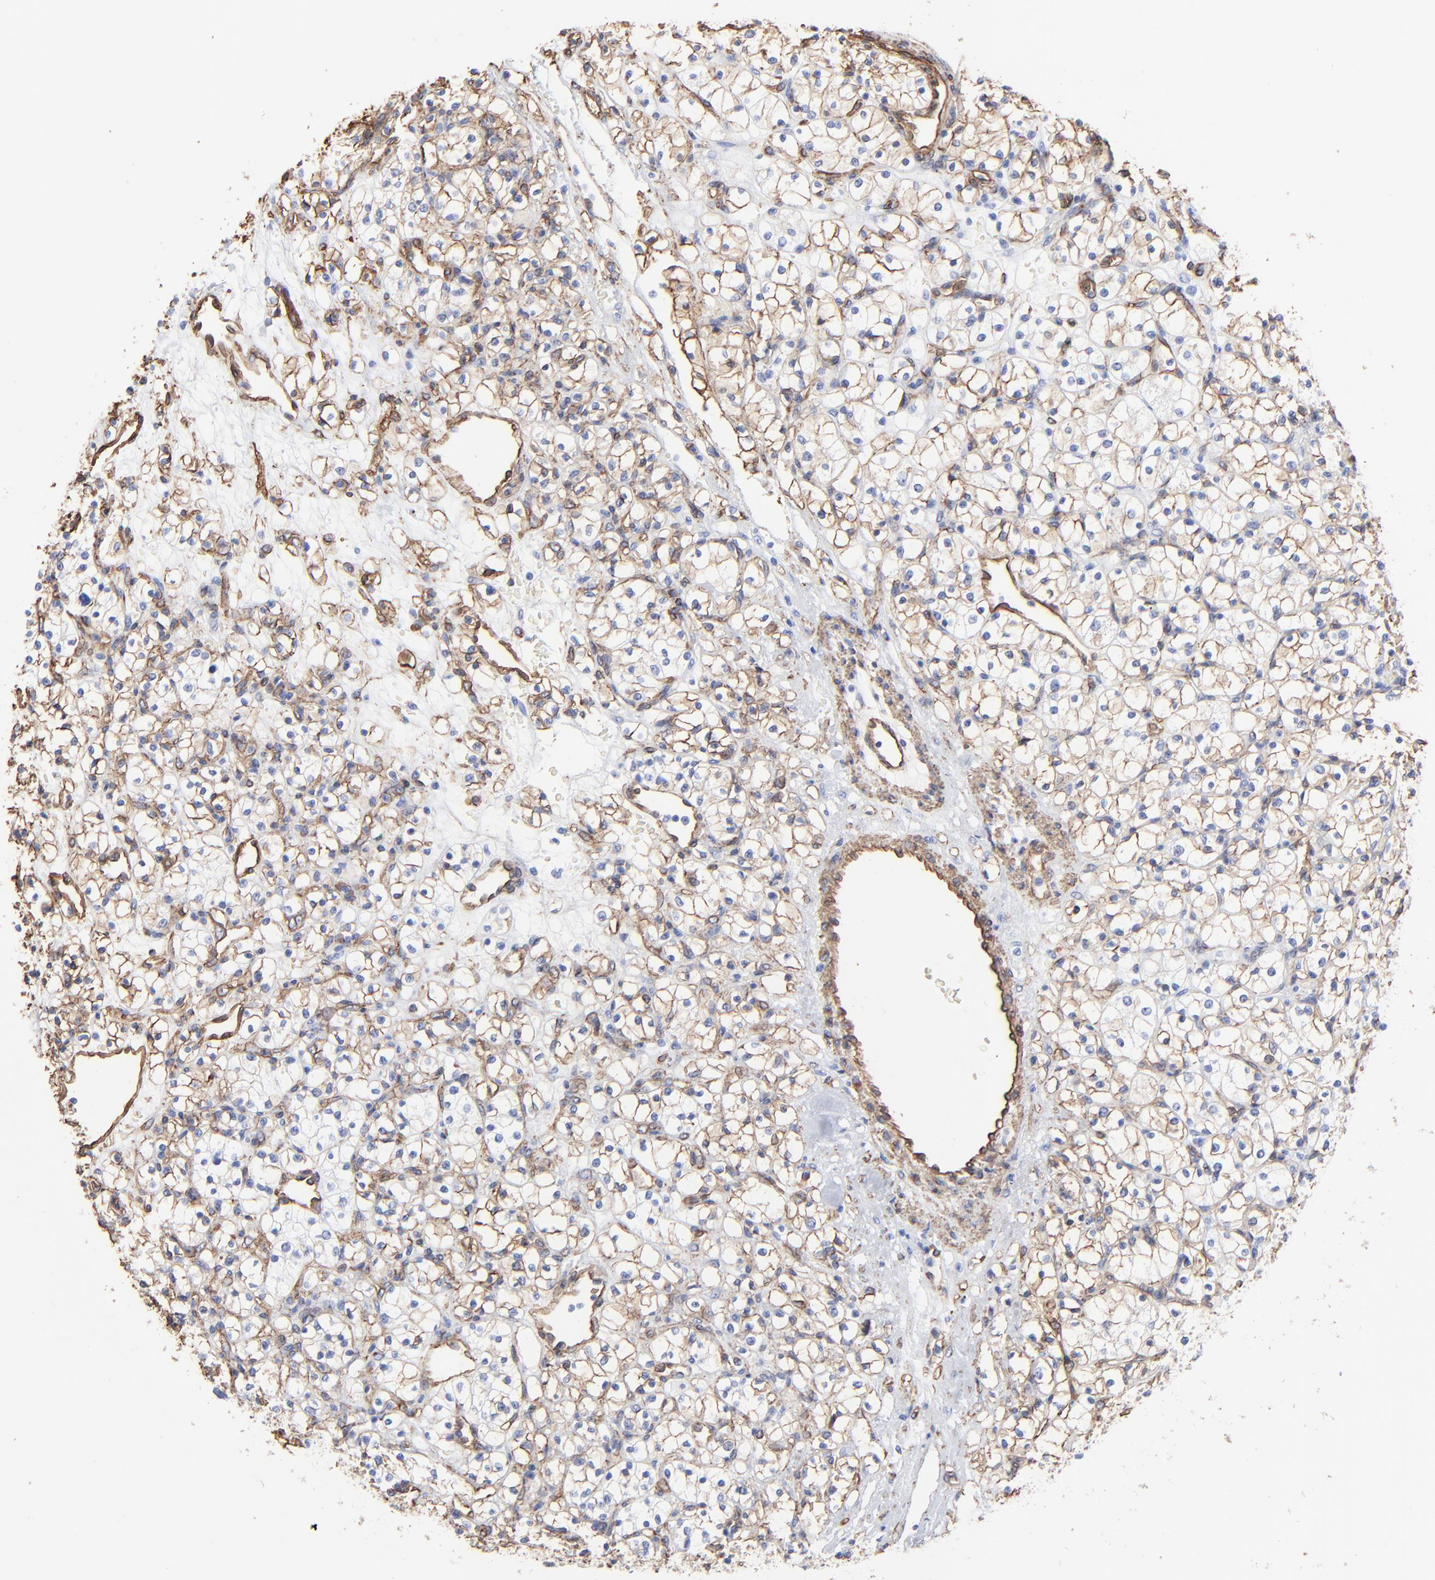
{"staining": {"intensity": "moderate", "quantity": ">75%", "location": "cytoplasmic/membranous"}, "tissue": "renal cancer", "cell_type": "Tumor cells", "image_type": "cancer", "snomed": [{"axis": "morphology", "description": "Adenocarcinoma, NOS"}, {"axis": "topography", "description": "Kidney"}], "caption": "A brown stain labels moderate cytoplasmic/membranous expression of a protein in human renal adenocarcinoma tumor cells.", "gene": "CAV1", "patient": {"sex": "female", "age": 60}}